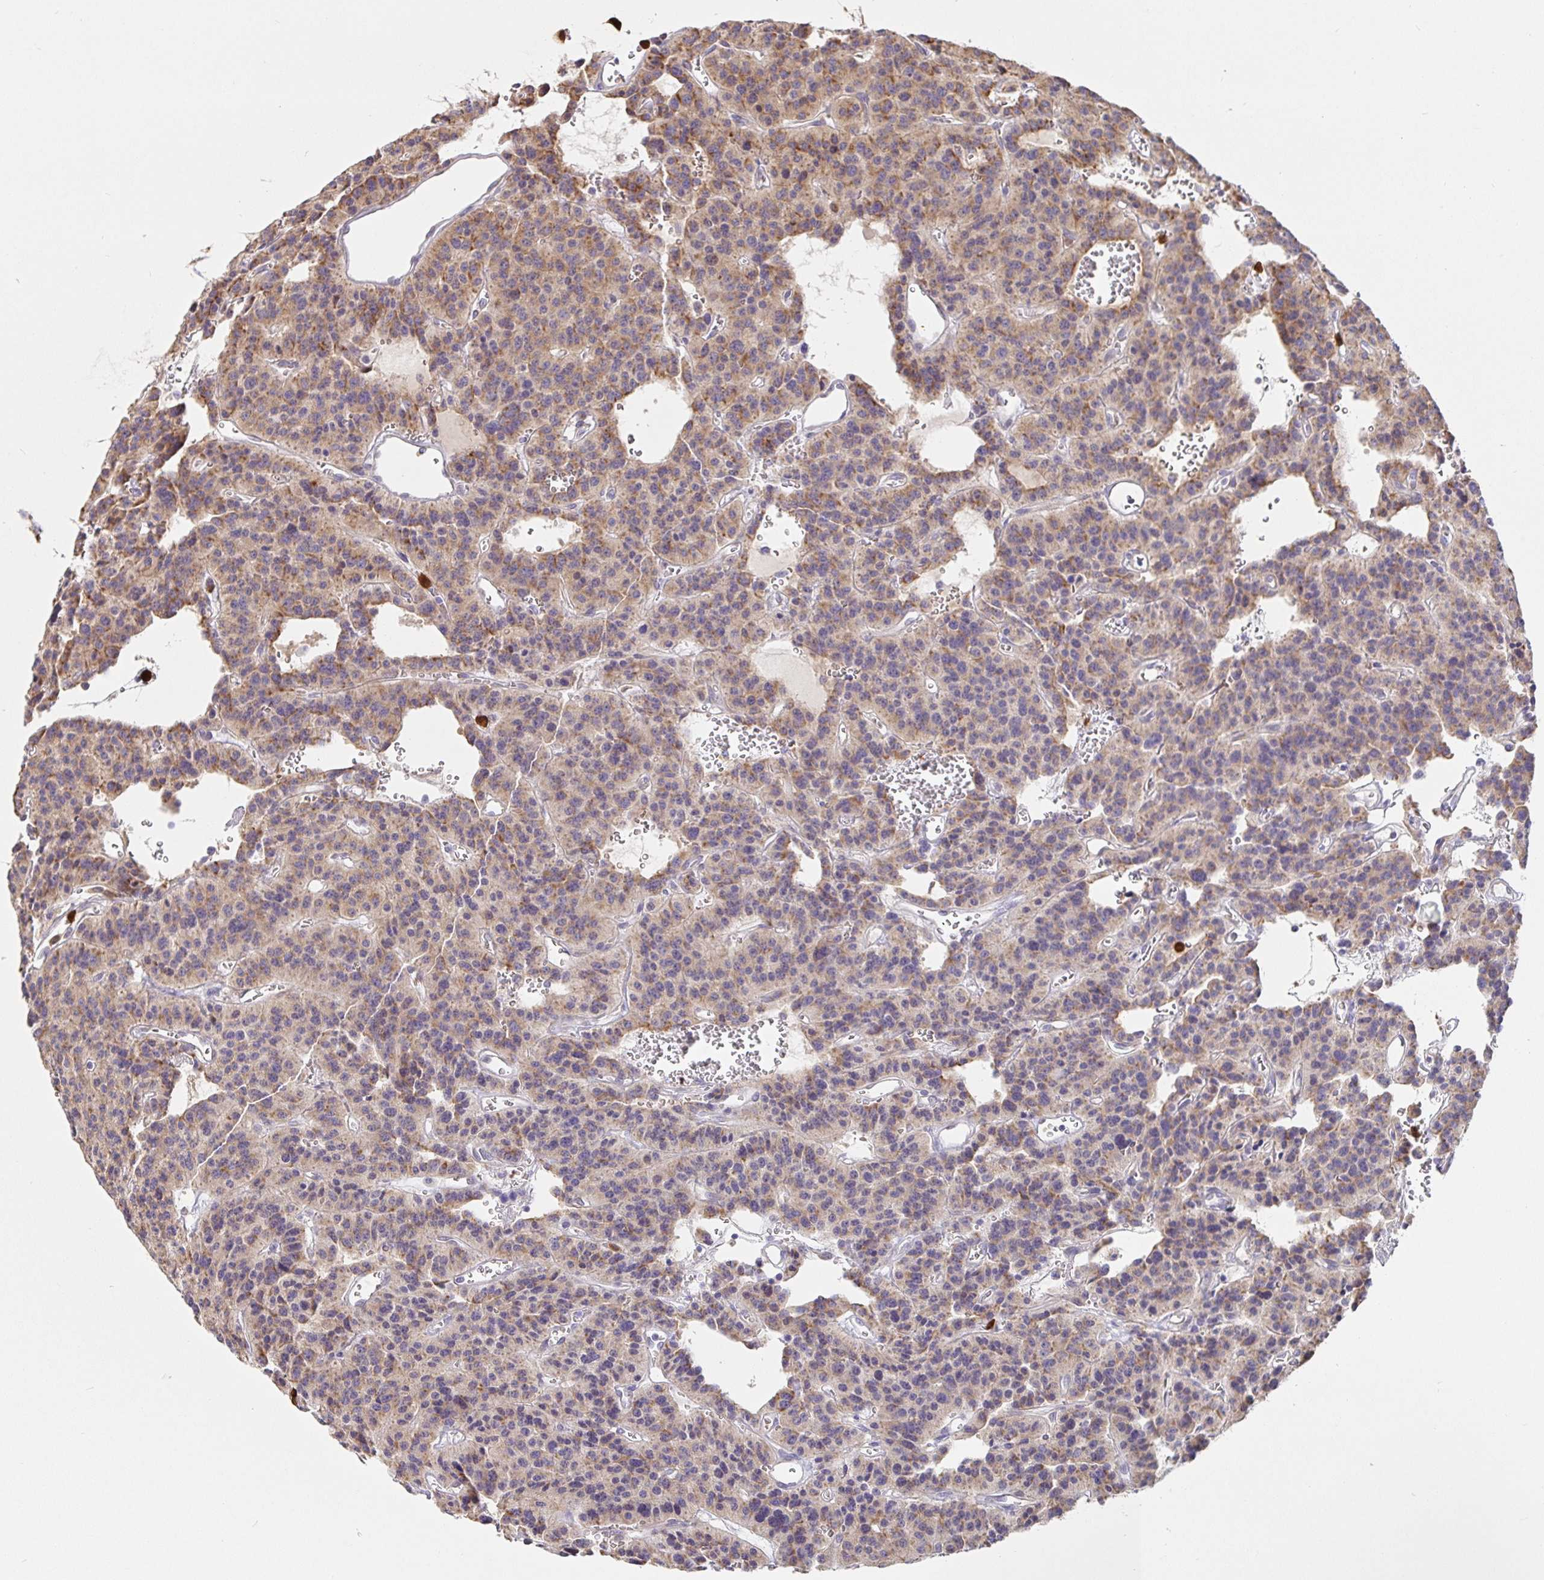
{"staining": {"intensity": "weak", "quantity": ">75%", "location": "cytoplasmic/membranous"}, "tissue": "carcinoid", "cell_type": "Tumor cells", "image_type": "cancer", "snomed": [{"axis": "morphology", "description": "Carcinoid, malignant, NOS"}, {"axis": "topography", "description": "Lung"}], "caption": "High-power microscopy captured an immunohistochemistry micrograph of carcinoid, revealing weak cytoplasmic/membranous expression in approximately >75% of tumor cells. The staining is performed using DAB (3,3'-diaminobenzidine) brown chromogen to label protein expression. The nuclei are counter-stained blue using hematoxylin.", "gene": "PDPK1", "patient": {"sex": "female", "age": 71}}